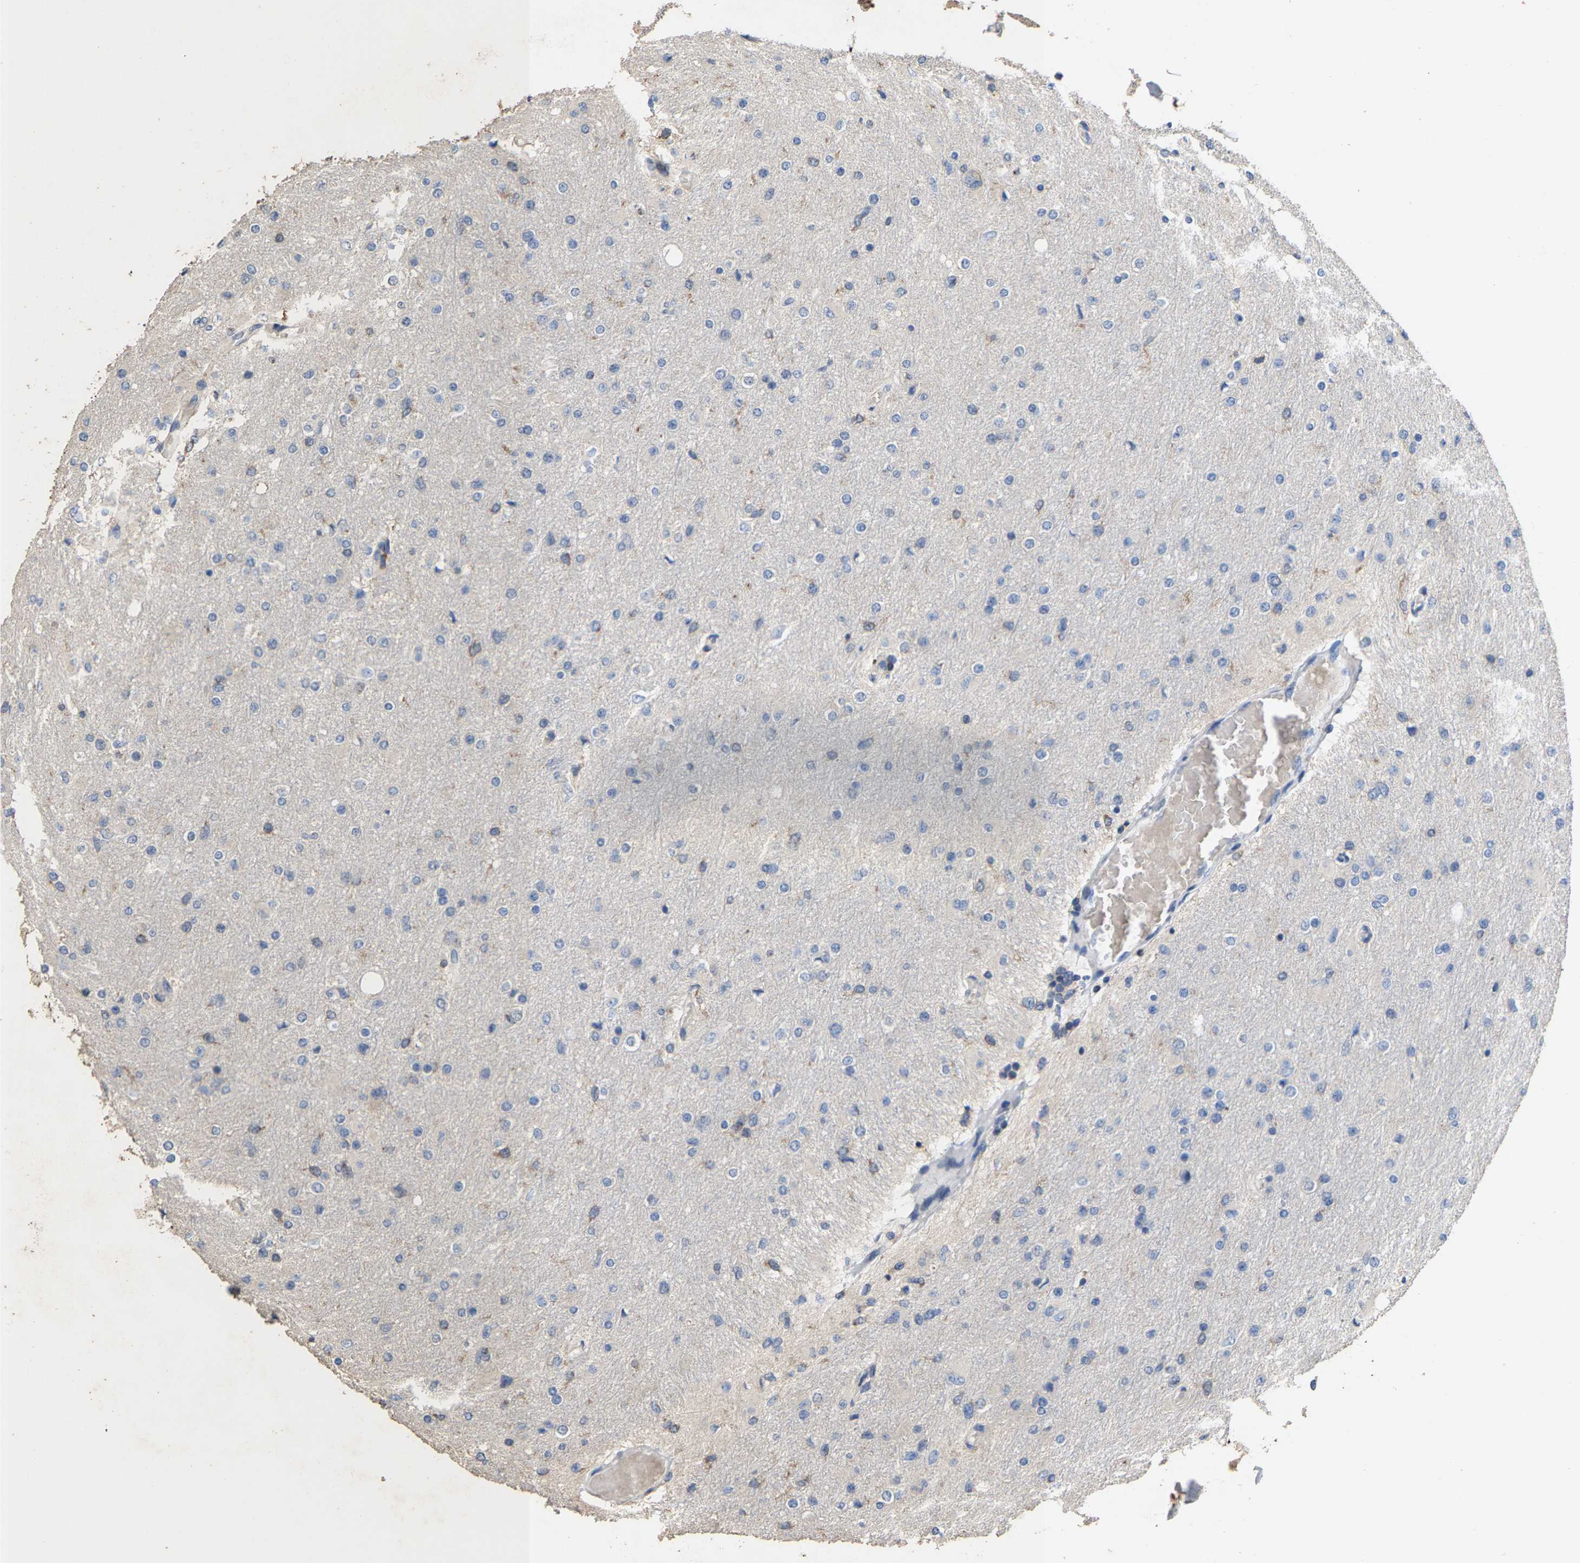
{"staining": {"intensity": "negative", "quantity": "none", "location": "none"}, "tissue": "glioma", "cell_type": "Tumor cells", "image_type": "cancer", "snomed": [{"axis": "morphology", "description": "Glioma, malignant, High grade"}, {"axis": "topography", "description": "Cerebral cortex"}], "caption": "A histopathology image of human malignant glioma (high-grade) is negative for staining in tumor cells.", "gene": "TDRKH", "patient": {"sex": "female", "age": 36}}